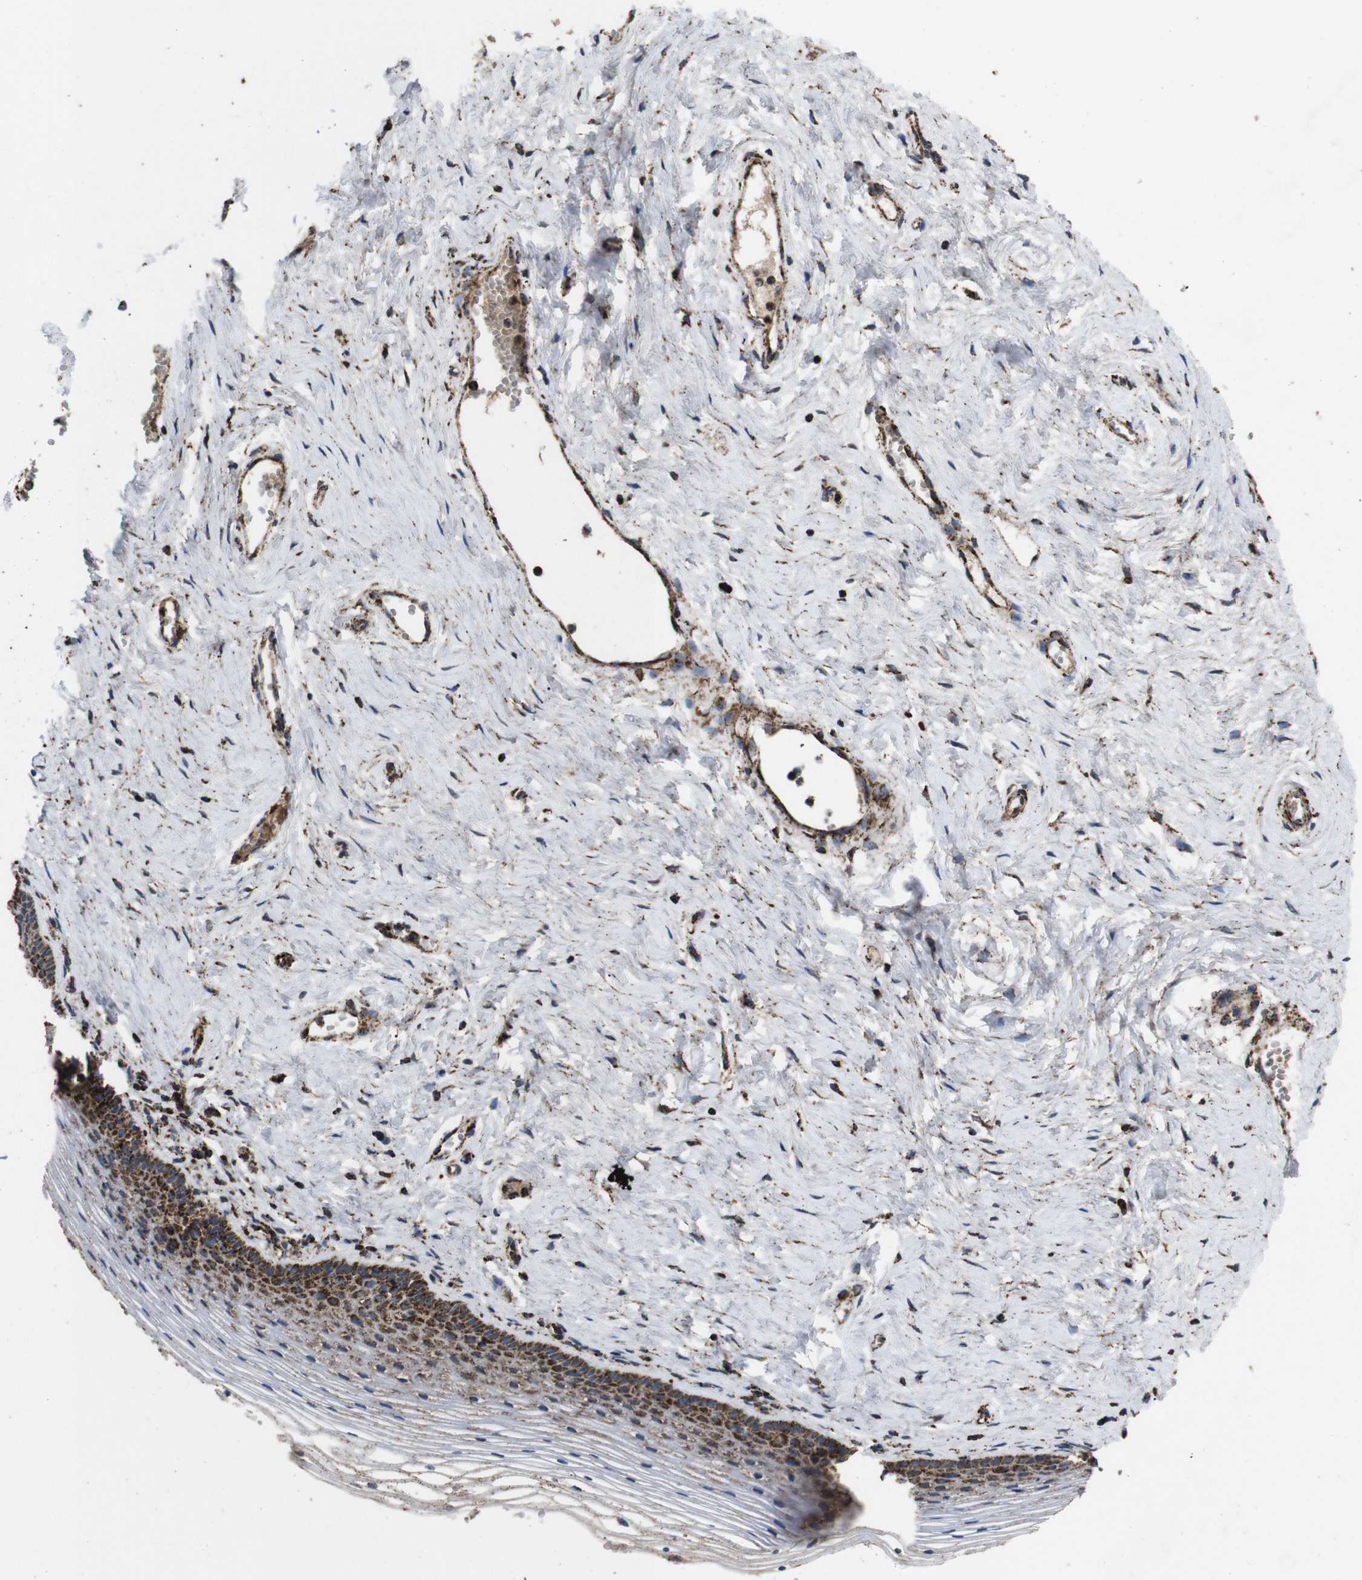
{"staining": {"intensity": "strong", "quantity": ">75%", "location": "cytoplasmic/membranous"}, "tissue": "vagina", "cell_type": "Squamous epithelial cells", "image_type": "normal", "snomed": [{"axis": "morphology", "description": "Normal tissue, NOS"}, {"axis": "topography", "description": "Vagina"}], "caption": "A high-resolution histopathology image shows IHC staining of normal vagina, which displays strong cytoplasmic/membranous expression in about >75% of squamous epithelial cells. The protein is shown in brown color, while the nuclei are stained blue.", "gene": "ATP5F1A", "patient": {"sex": "female", "age": 32}}